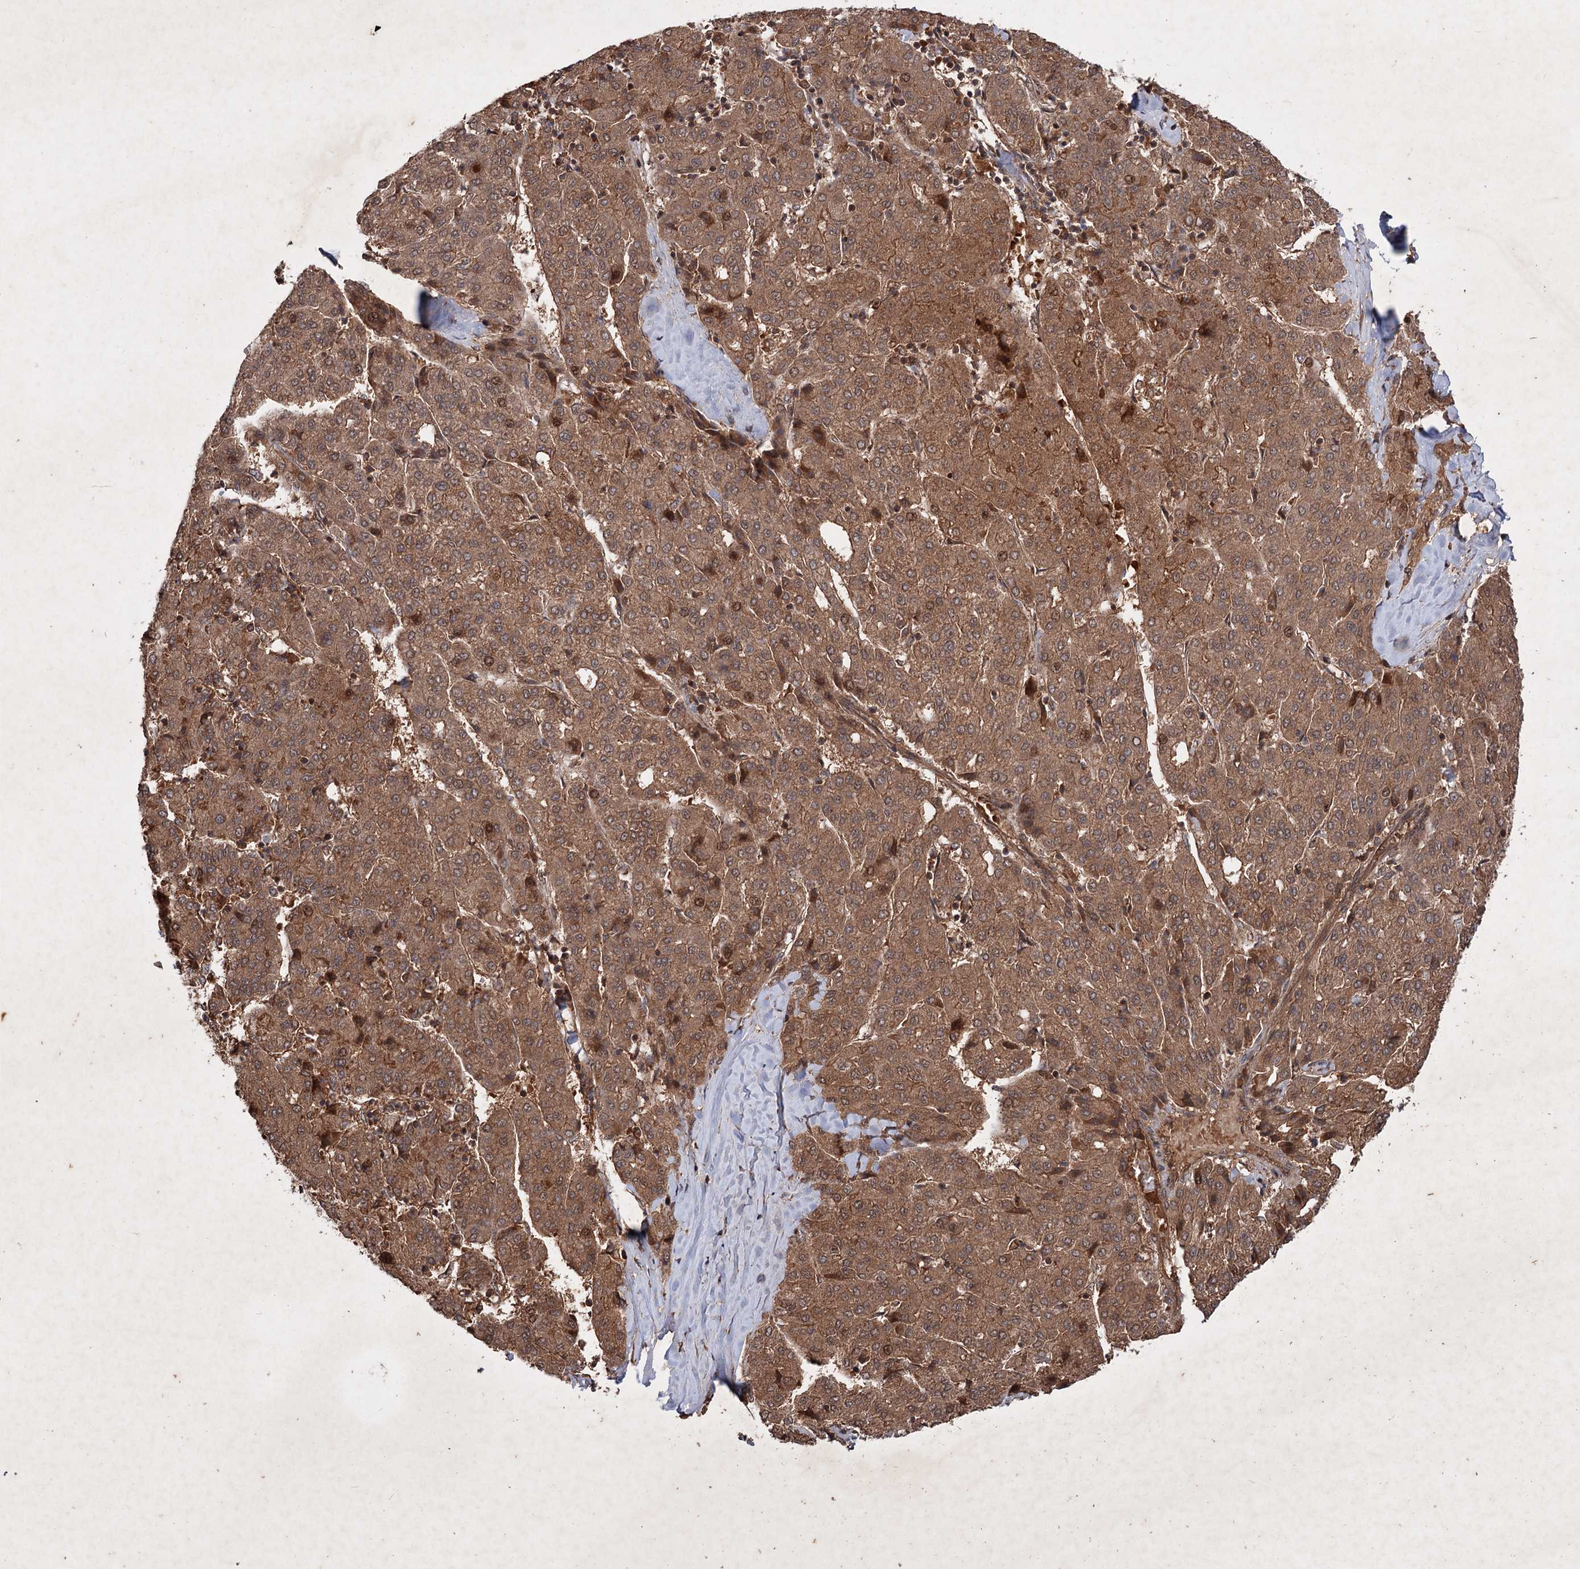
{"staining": {"intensity": "moderate", "quantity": ">75%", "location": "cytoplasmic/membranous,nuclear"}, "tissue": "liver cancer", "cell_type": "Tumor cells", "image_type": "cancer", "snomed": [{"axis": "morphology", "description": "Carcinoma, Hepatocellular, NOS"}, {"axis": "topography", "description": "Liver"}], "caption": "Approximately >75% of tumor cells in human liver cancer display moderate cytoplasmic/membranous and nuclear protein positivity as visualized by brown immunohistochemical staining.", "gene": "ADK", "patient": {"sex": "male", "age": 65}}